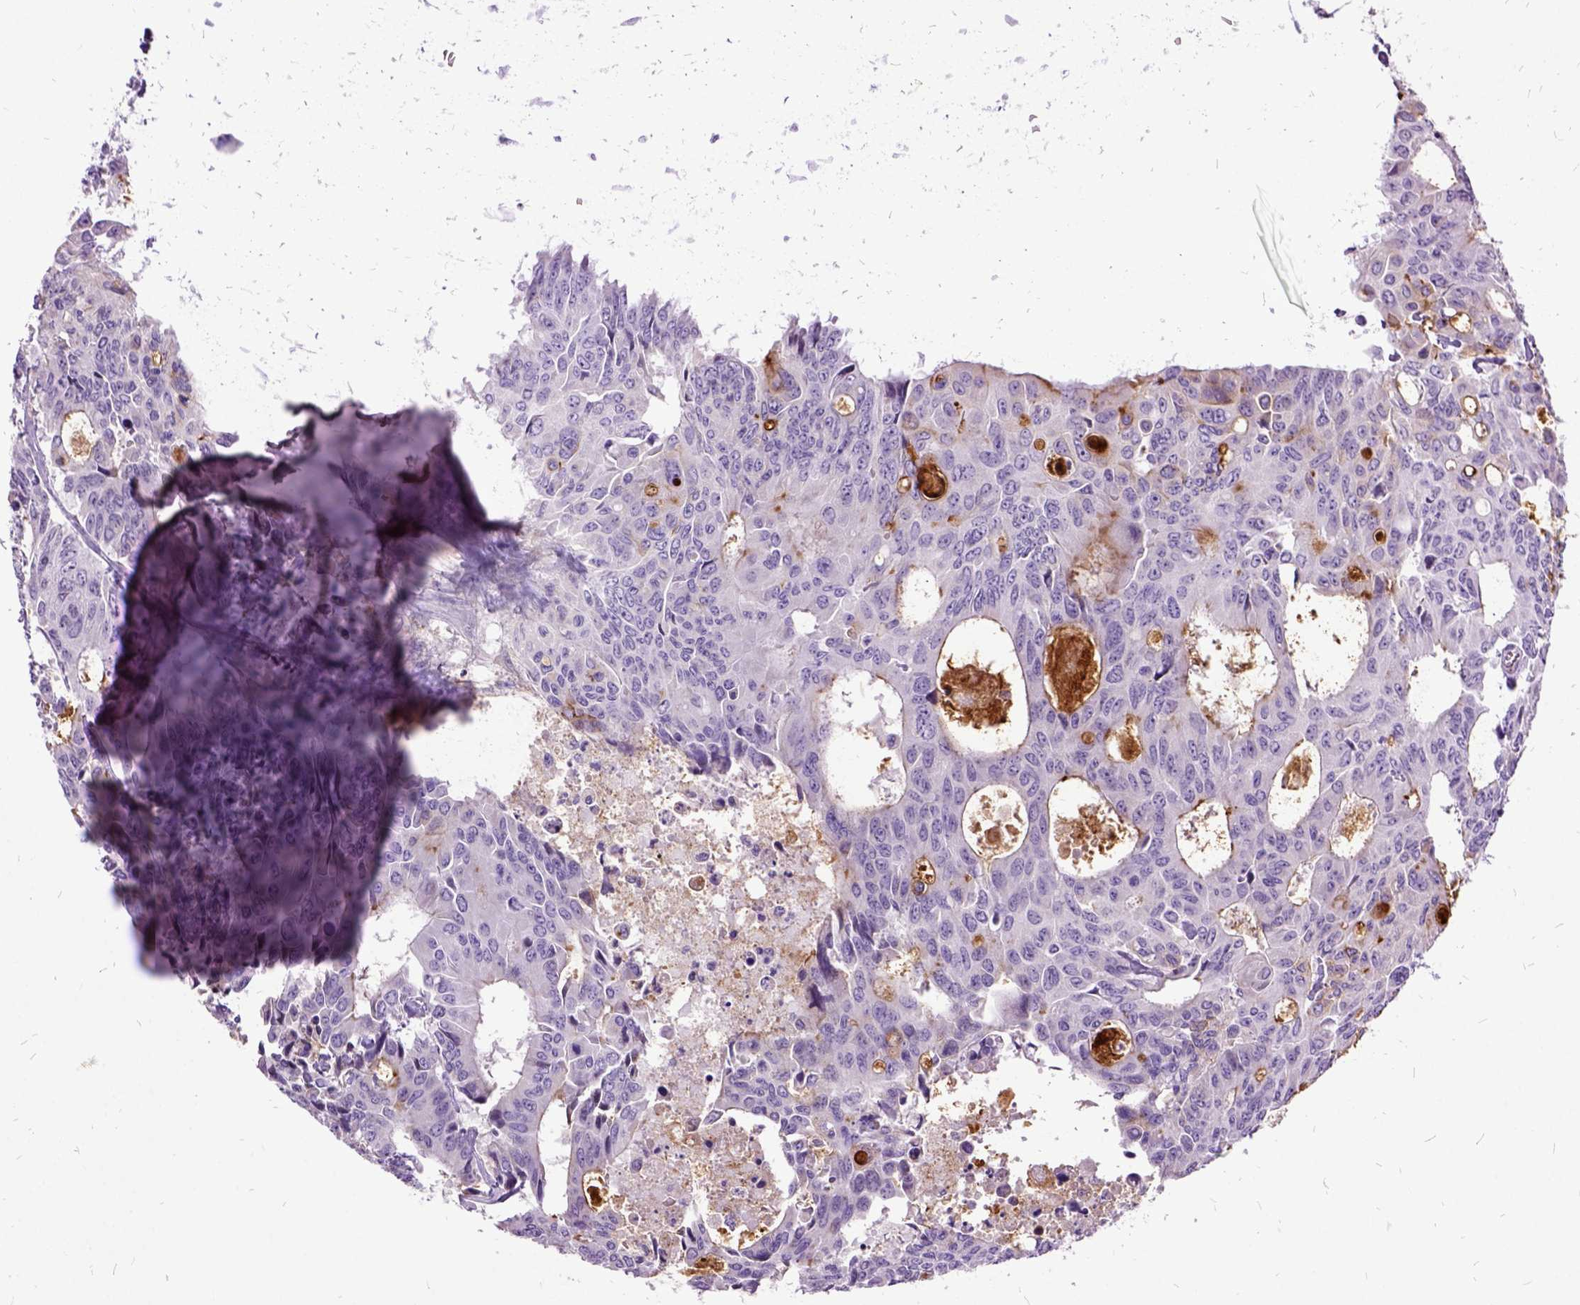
{"staining": {"intensity": "negative", "quantity": "none", "location": "none"}, "tissue": "colorectal cancer", "cell_type": "Tumor cells", "image_type": "cancer", "snomed": [{"axis": "morphology", "description": "Adenocarcinoma, NOS"}, {"axis": "topography", "description": "Rectum"}], "caption": "Colorectal cancer (adenocarcinoma) was stained to show a protein in brown. There is no significant staining in tumor cells.", "gene": "MME", "patient": {"sex": "male", "age": 76}}